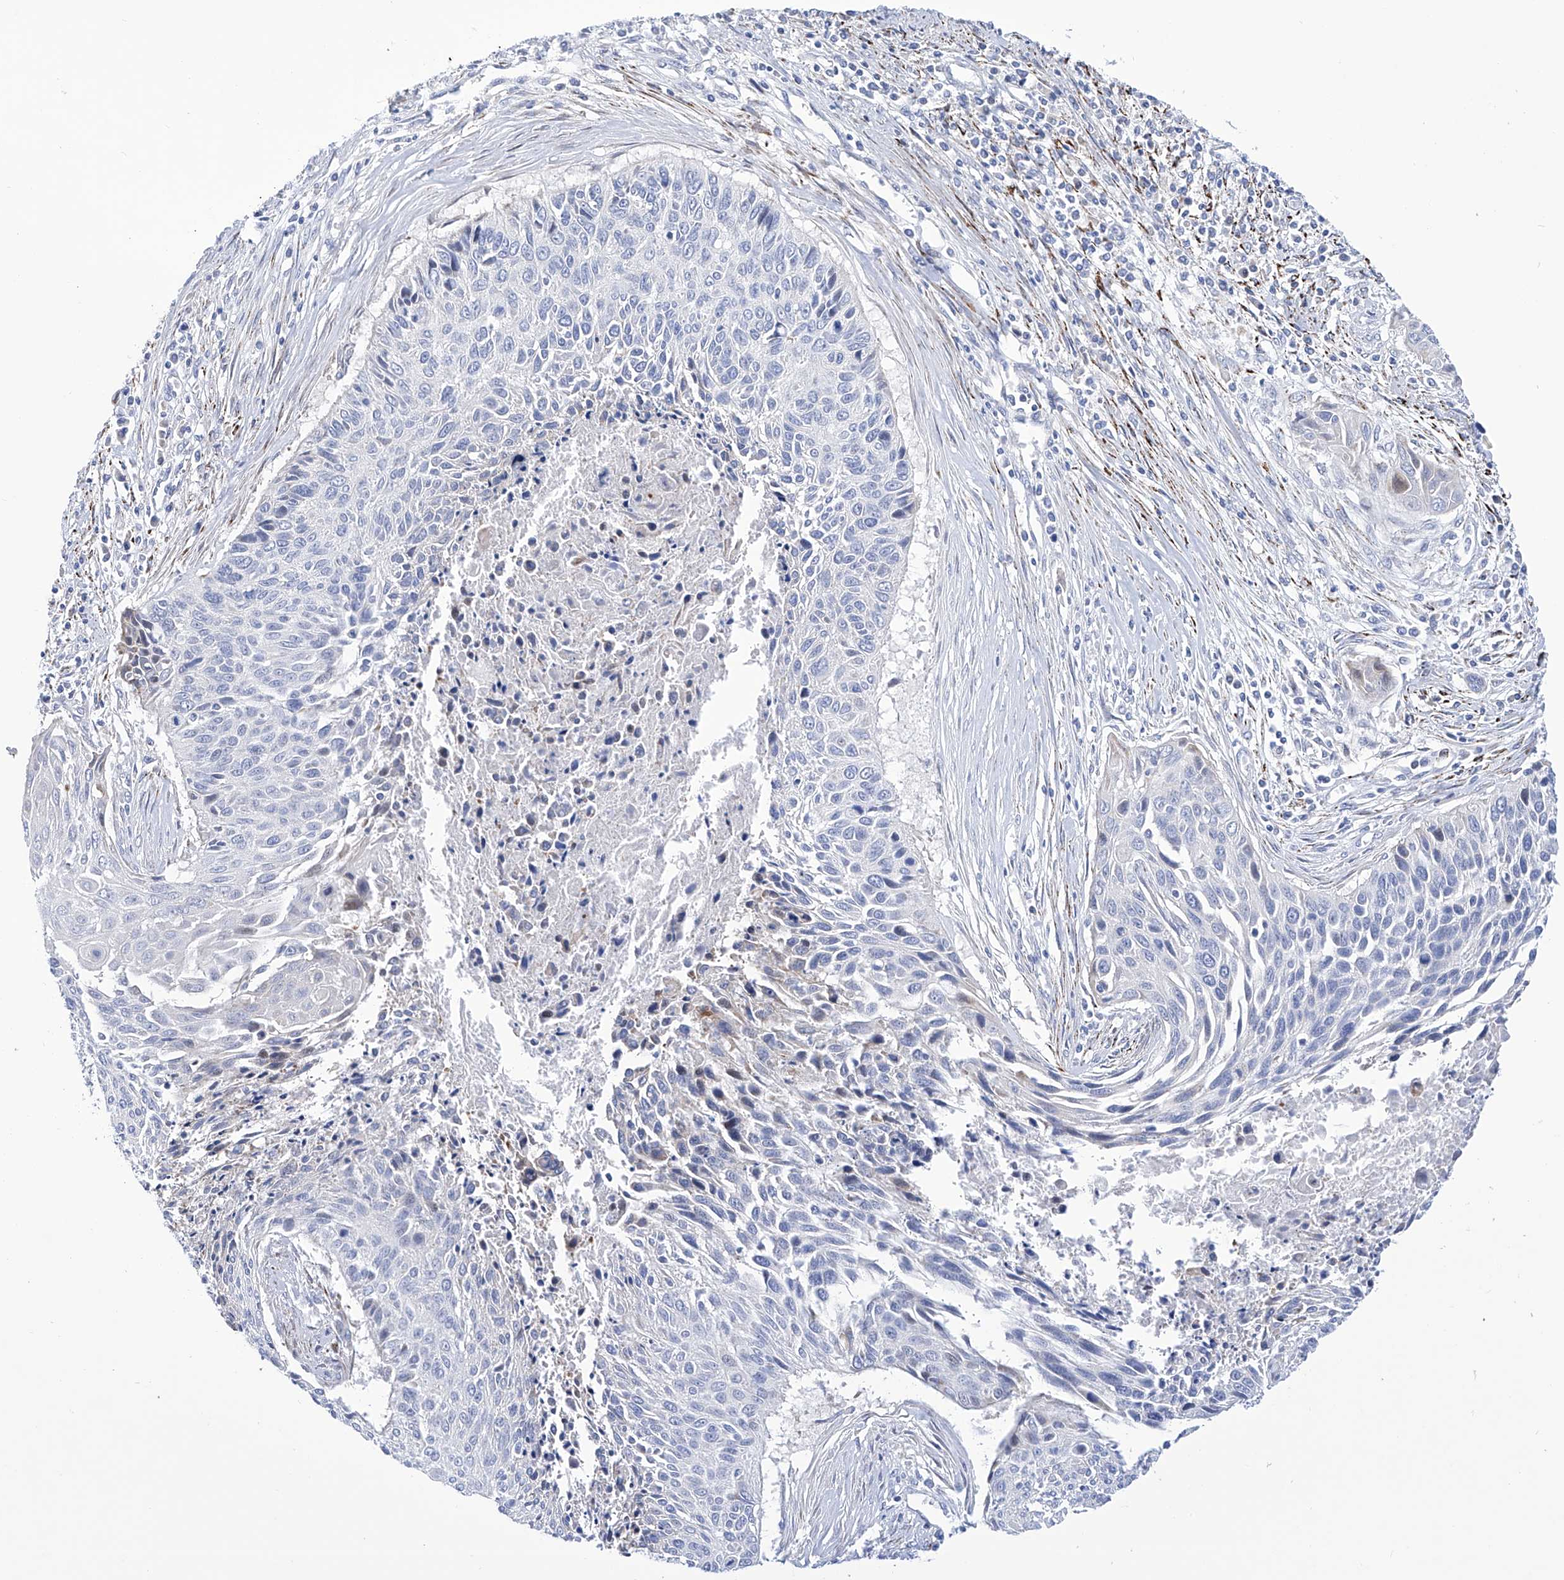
{"staining": {"intensity": "negative", "quantity": "none", "location": "none"}, "tissue": "cervical cancer", "cell_type": "Tumor cells", "image_type": "cancer", "snomed": [{"axis": "morphology", "description": "Squamous cell carcinoma, NOS"}, {"axis": "topography", "description": "Cervix"}], "caption": "A micrograph of cervical squamous cell carcinoma stained for a protein displays no brown staining in tumor cells. (Immunohistochemistry (ihc), brightfield microscopy, high magnification).", "gene": "C1orf87", "patient": {"sex": "female", "age": 55}}